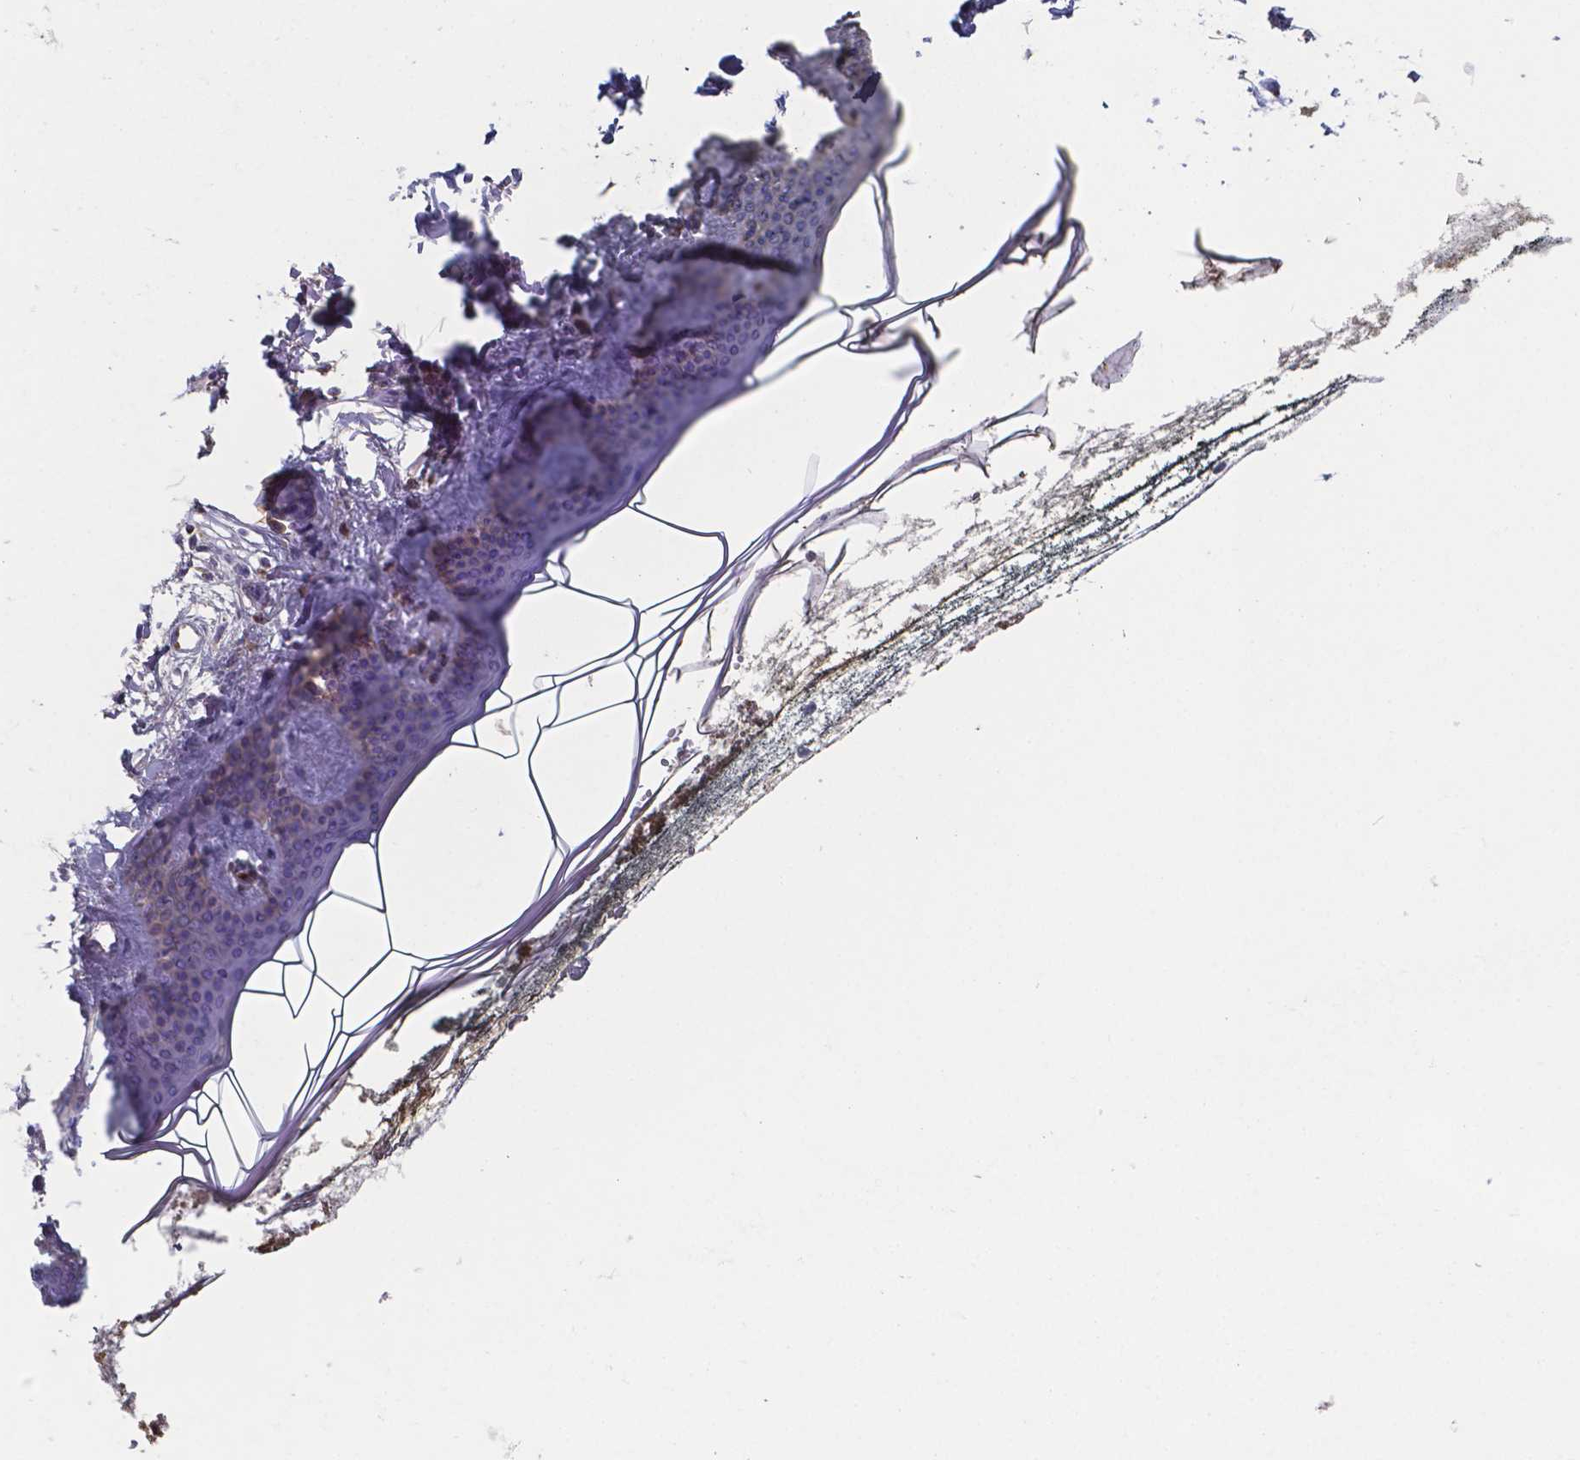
{"staining": {"intensity": "negative", "quantity": "none", "location": "none"}, "tissue": "skin", "cell_type": "Fibroblasts", "image_type": "normal", "snomed": [{"axis": "morphology", "description": "Normal tissue, NOS"}, {"axis": "topography", "description": "Skin"}], "caption": "Protein analysis of unremarkable skin reveals no significant positivity in fibroblasts. Brightfield microscopy of immunohistochemistry (IHC) stained with DAB (3,3'-diaminobenzidine) (brown) and hematoxylin (blue), captured at high magnification.", "gene": "BTBD17", "patient": {"sex": "female", "age": 34}}